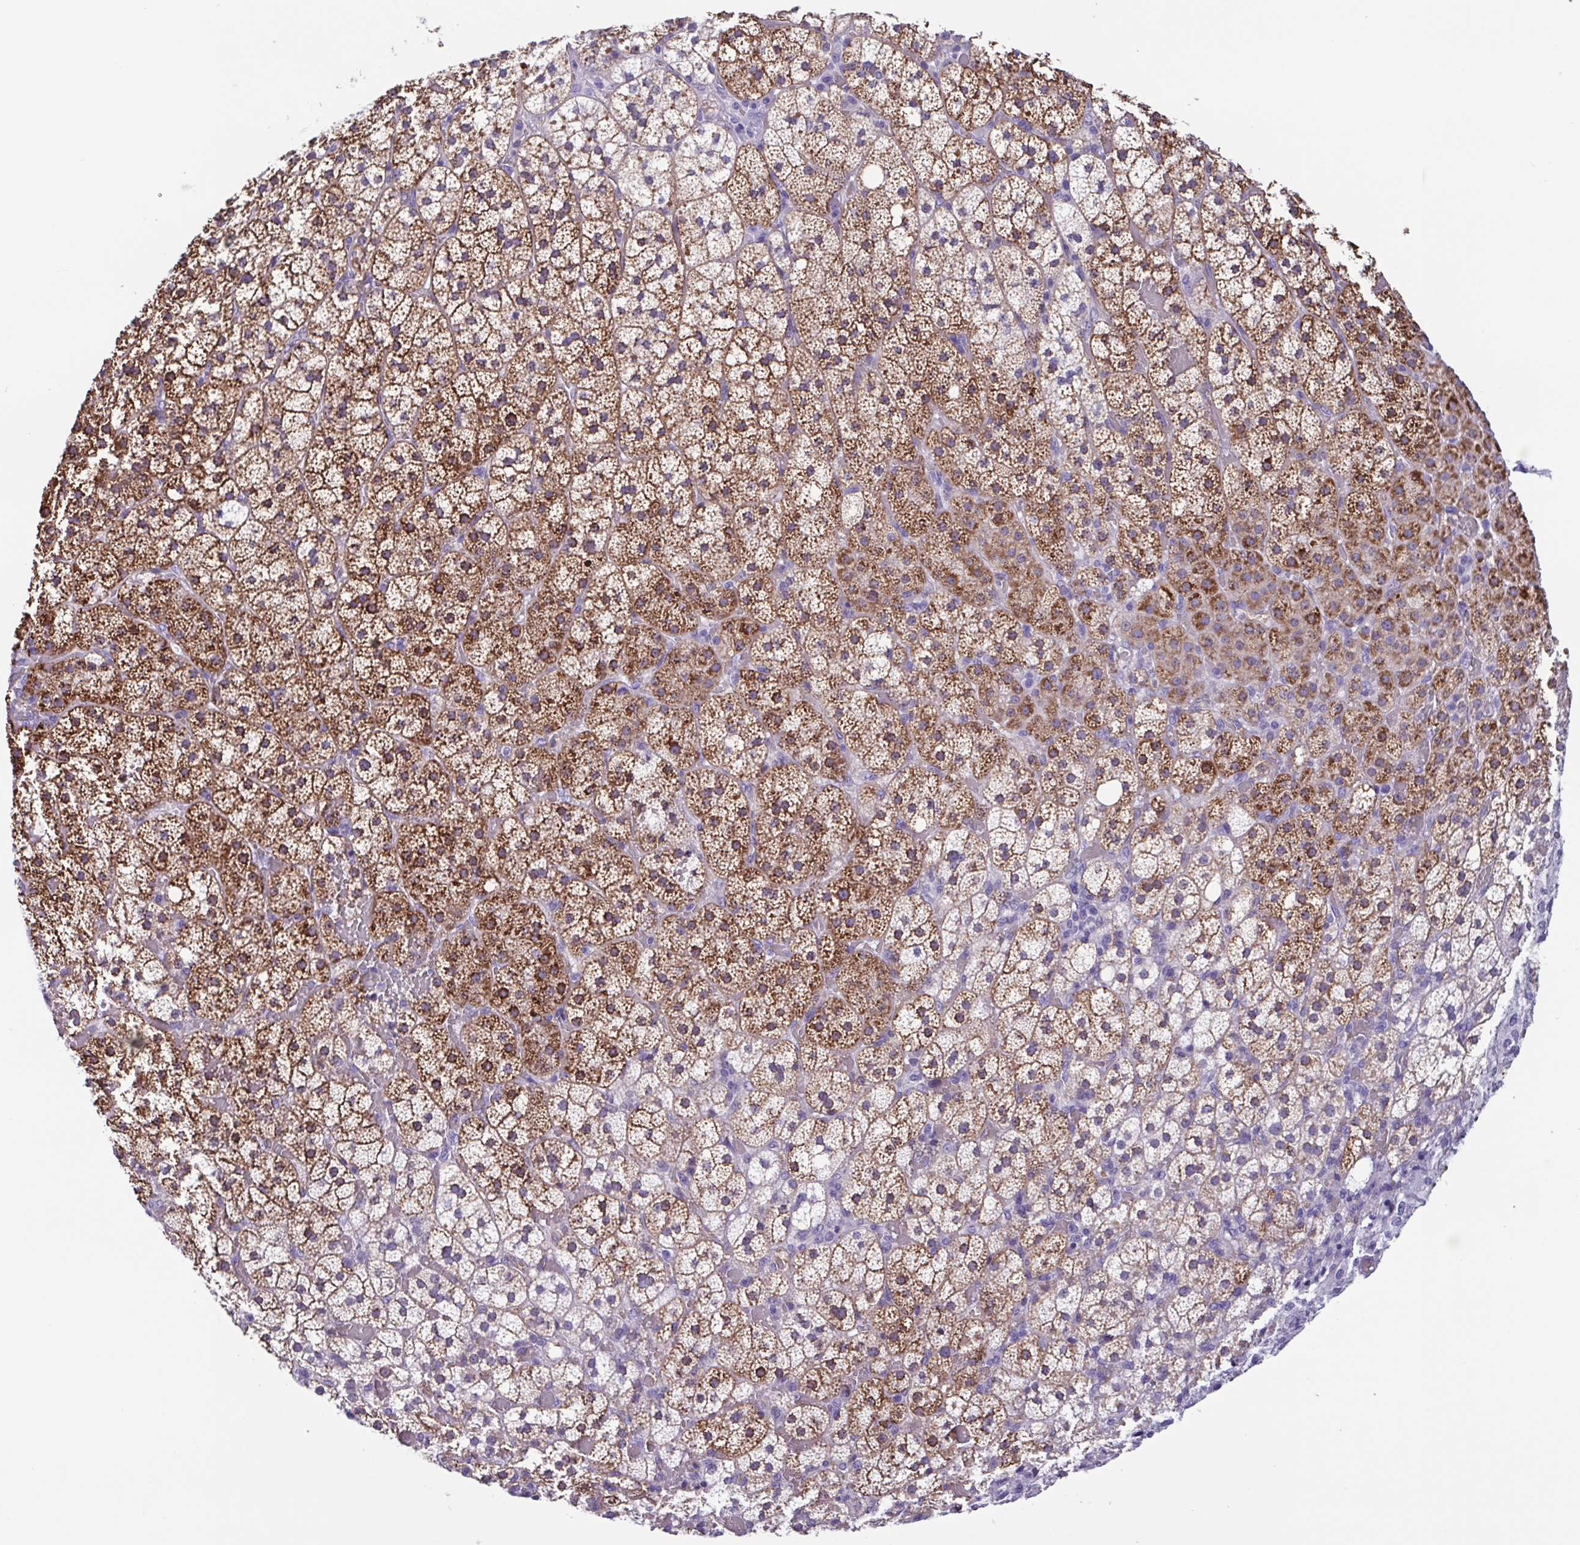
{"staining": {"intensity": "strong", "quantity": ">75%", "location": "cytoplasmic/membranous"}, "tissue": "adrenal gland", "cell_type": "Glandular cells", "image_type": "normal", "snomed": [{"axis": "morphology", "description": "Normal tissue, NOS"}, {"axis": "topography", "description": "Adrenal gland"}], "caption": "Protein staining of normal adrenal gland exhibits strong cytoplasmic/membranous staining in about >75% of glandular cells. The protein of interest is shown in brown color, while the nuclei are stained blue.", "gene": "CYP11B1", "patient": {"sex": "male", "age": 53}}